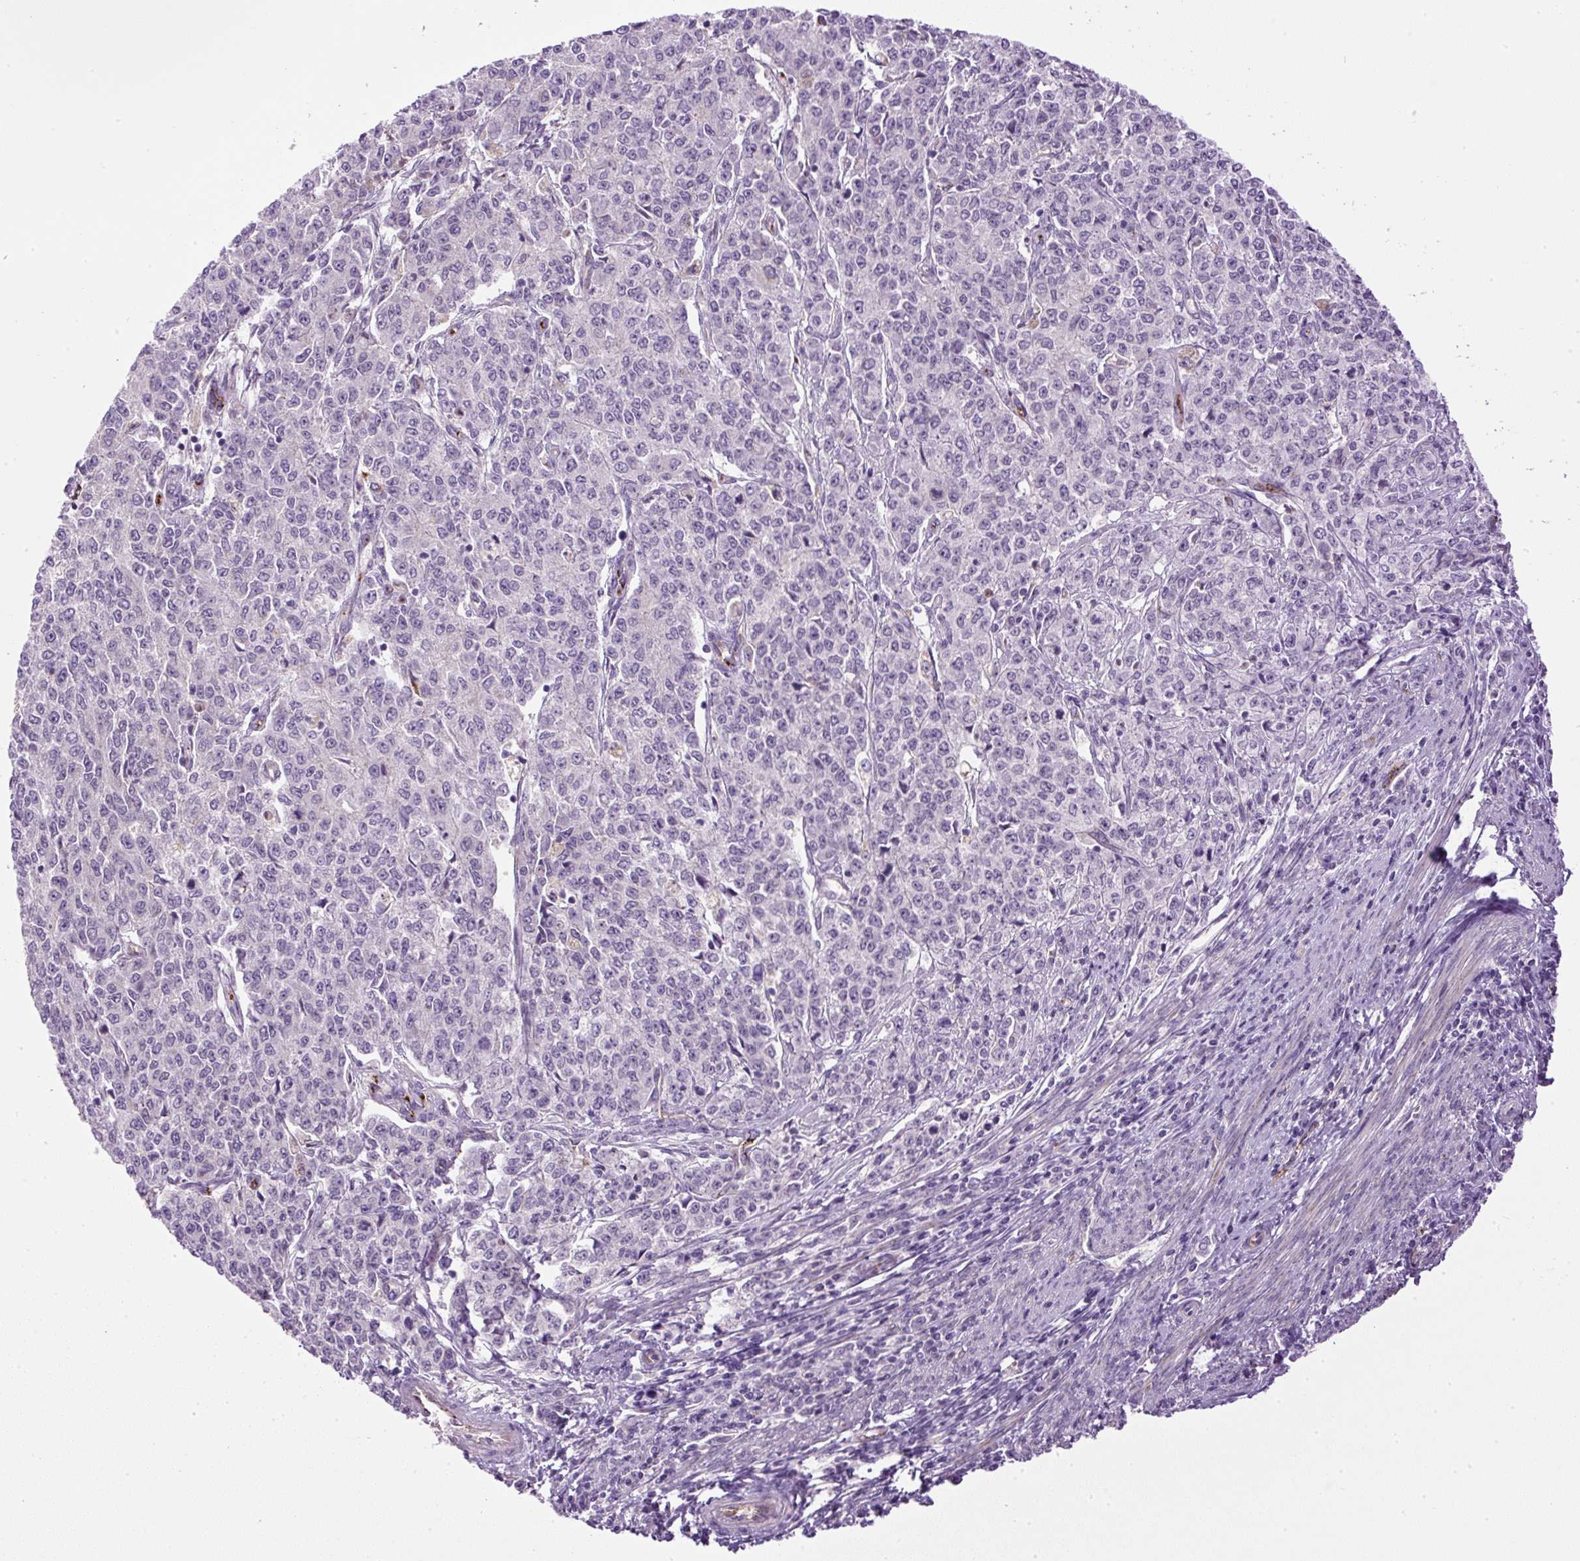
{"staining": {"intensity": "negative", "quantity": "none", "location": "none"}, "tissue": "endometrial cancer", "cell_type": "Tumor cells", "image_type": "cancer", "snomed": [{"axis": "morphology", "description": "Adenocarcinoma, NOS"}, {"axis": "topography", "description": "Endometrium"}], "caption": "Image shows no significant protein positivity in tumor cells of endometrial cancer.", "gene": "LEFTY2", "patient": {"sex": "female", "age": 50}}